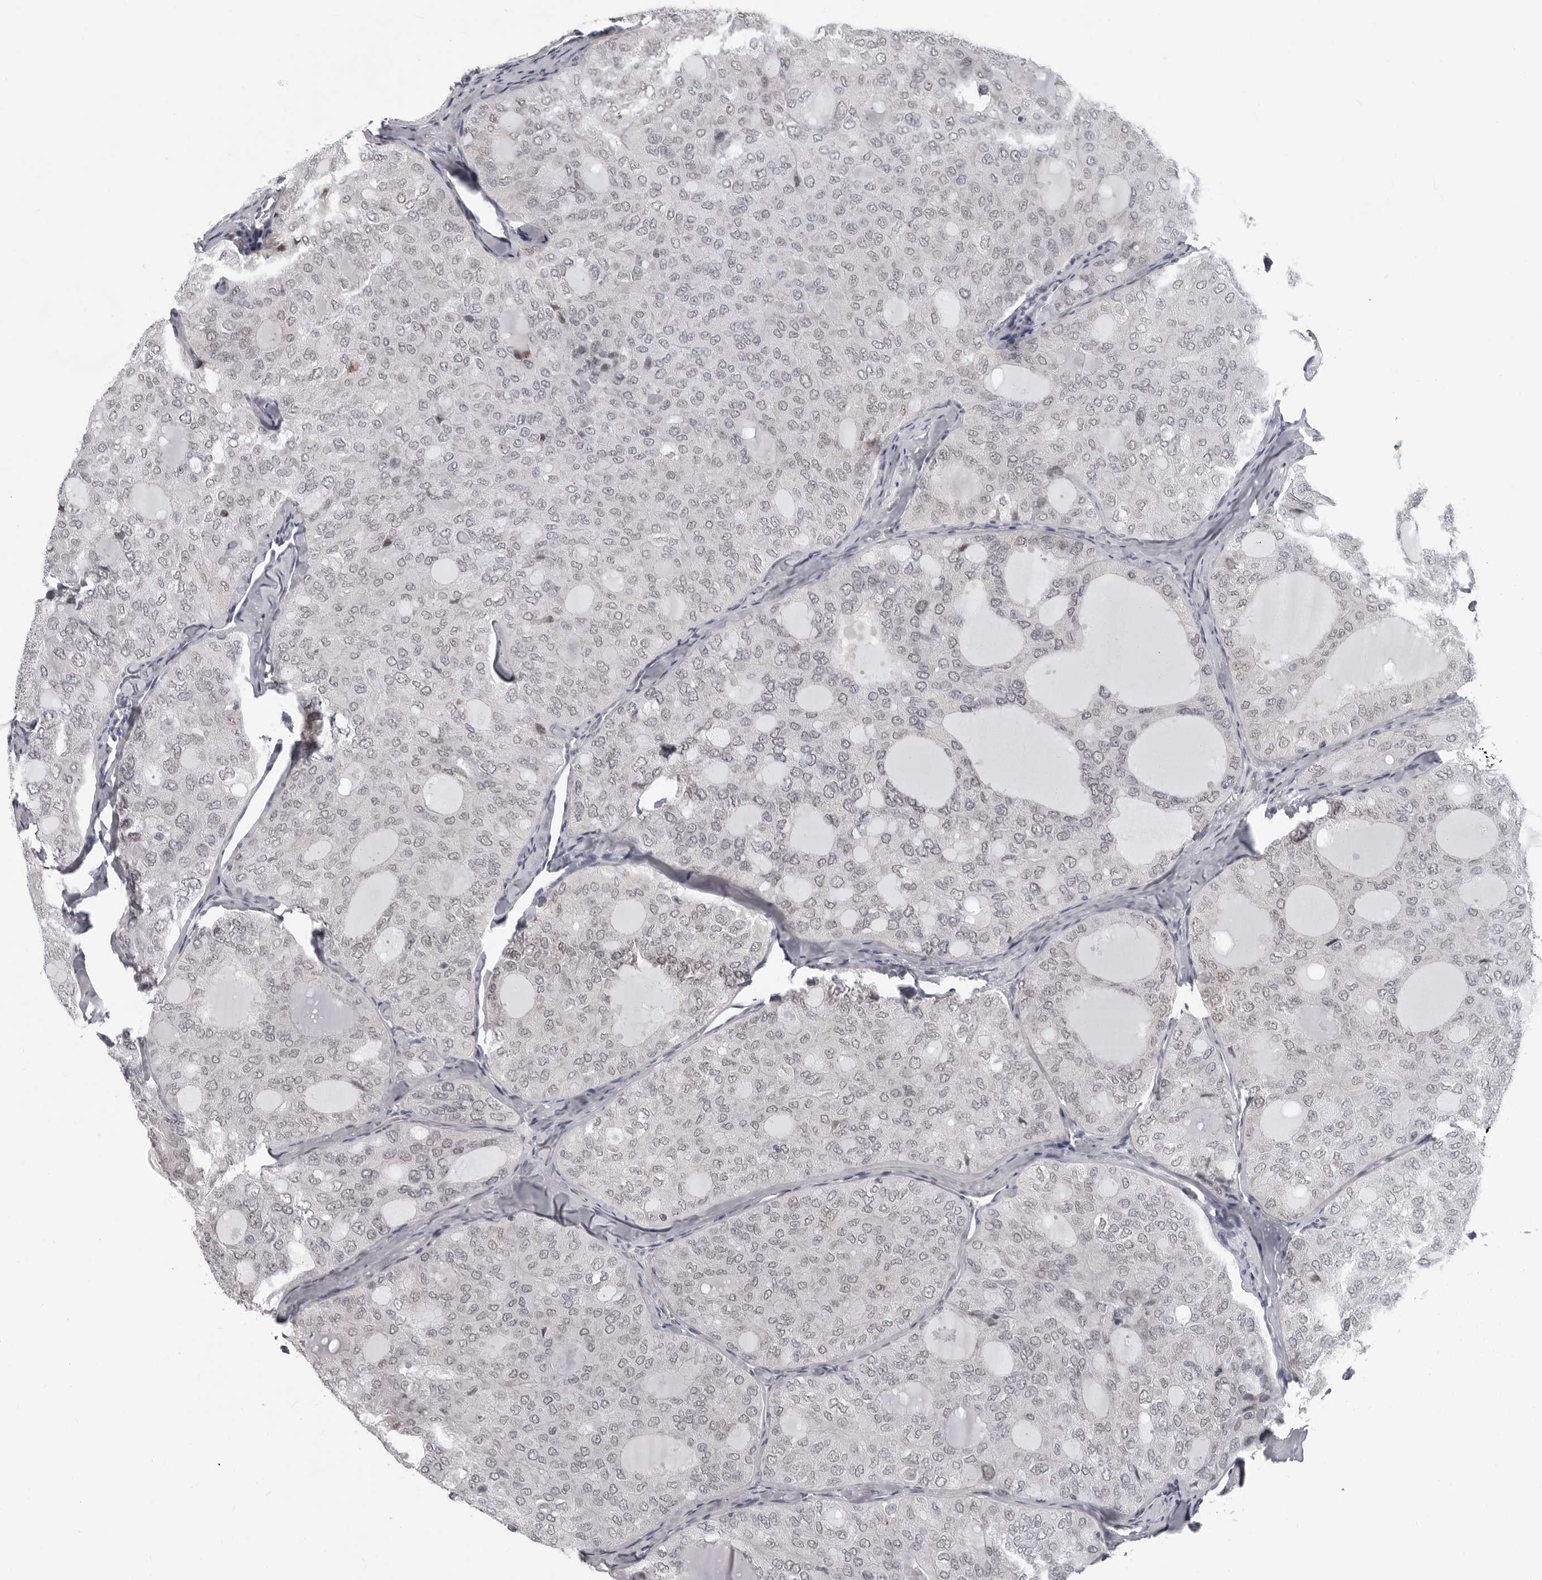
{"staining": {"intensity": "negative", "quantity": "none", "location": "none"}, "tissue": "thyroid cancer", "cell_type": "Tumor cells", "image_type": "cancer", "snomed": [{"axis": "morphology", "description": "Follicular adenoma carcinoma, NOS"}, {"axis": "topography", "description": "Thyroid gland"}], "caption": "This is an immunohistochemistry image of human thyroid follicular adenoma carcinoma. There is no positivity in tumor cells.", "gene": "LZIC", "patient": {"sex": "male", "age": 75}}